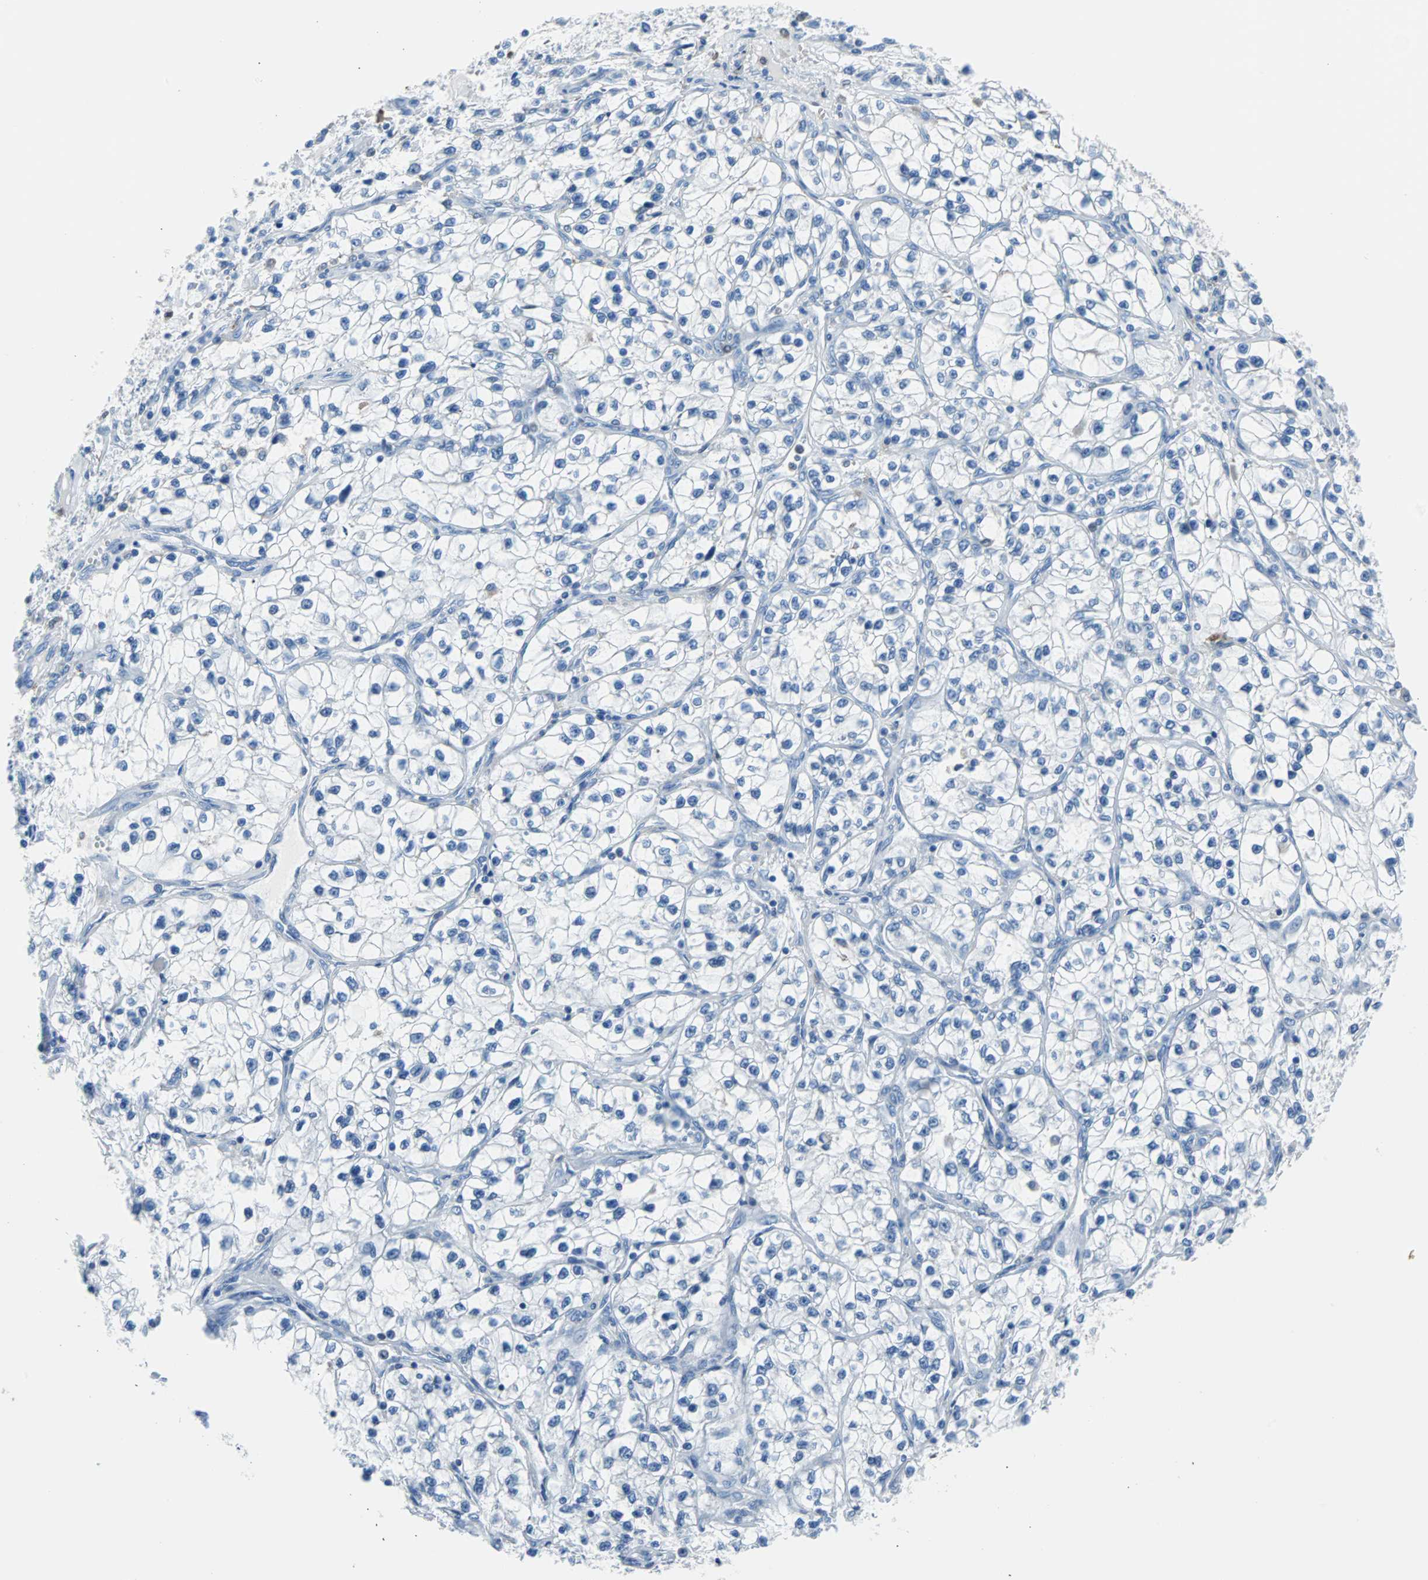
{"staining": {"intensity": "negative", "quantity": "none", "location": "none"}, "tissue": "renal cancer", "cell_type": "Tumor cells", "image_type": "cancer", "snomed": [{"axis": "morphology", "description": "Adenocarcinoma, NOS"}, {"axis": "topography", "description": "Kidney"}], "caption": "Immunohistochemistry (IHC) of human renal cancer (adenocarcinoma) shows no staining in tumor cells. The staining was performed using DAB (3,3'-diaminobenzidine) to visualize the protein expression in brown, while the nuclei were stained in blue with hematoxylin (Magnification: 20x).", "gene": "SYK", "patient": {"sex": "female", "age": 57}}